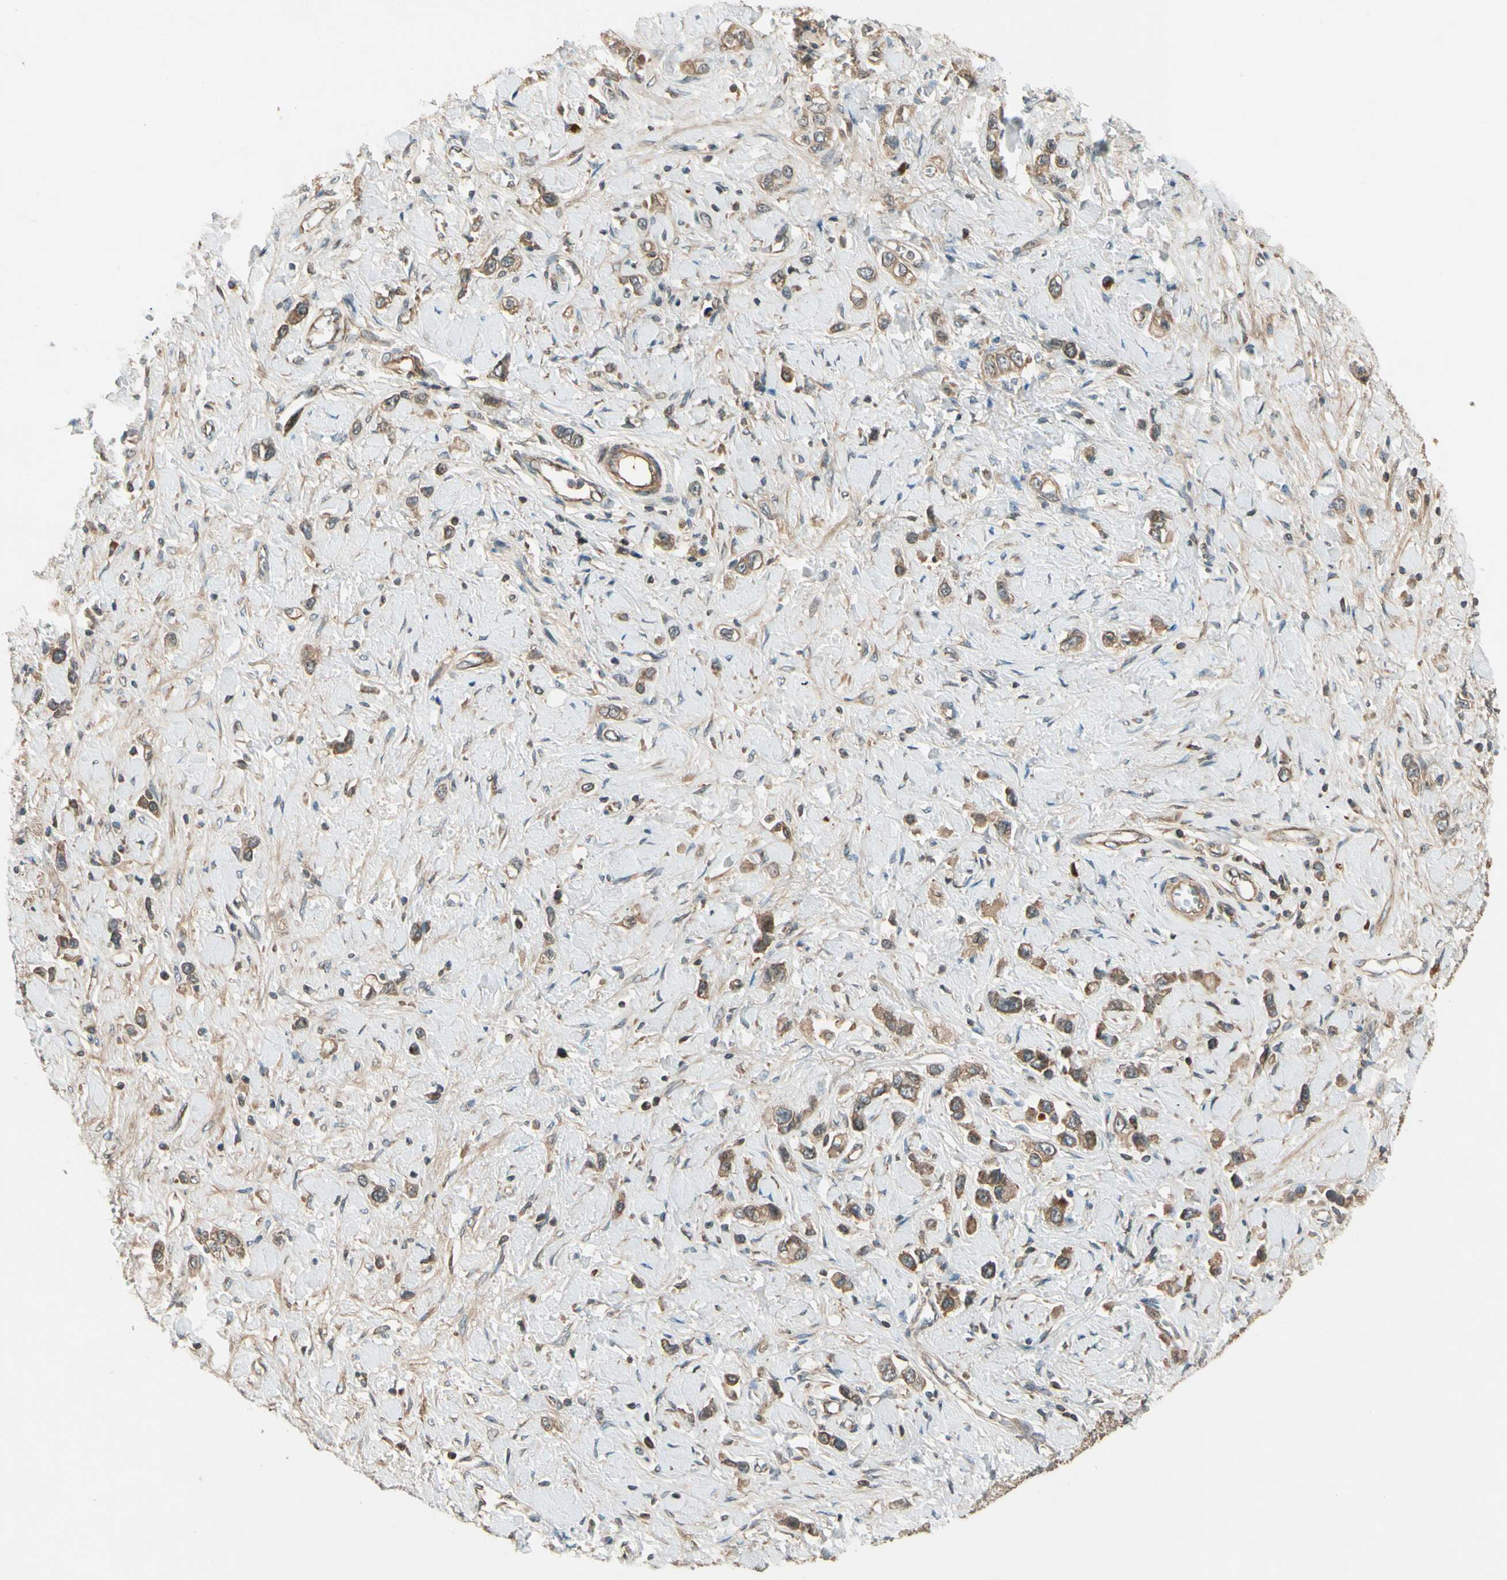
{"staining": {"intensity": "moderate", "quantity": ">75%", "location": "cytoplasmic/membranous"}, "tissue": "stomach cancer", "cell_type": "Tumor cells", "image_type": "cancer", "snomed": [{"axis": "morphology", "description": "Normal tissue, NOS"}, {"axis": "morphology", "description": "Adenocarcinoma, NOS"}, {"axis": "topography", "description": "Stomach, upper"}, {"axis": "topography", "description": "Stomach"}], "caption": "Stomach cancer tissue demonstrates moderate cytoplasmic/membranous expression in about >75% of tumor cells", "gene": "ACVR1C", "patient": {"sex": "female", "age": 65}}